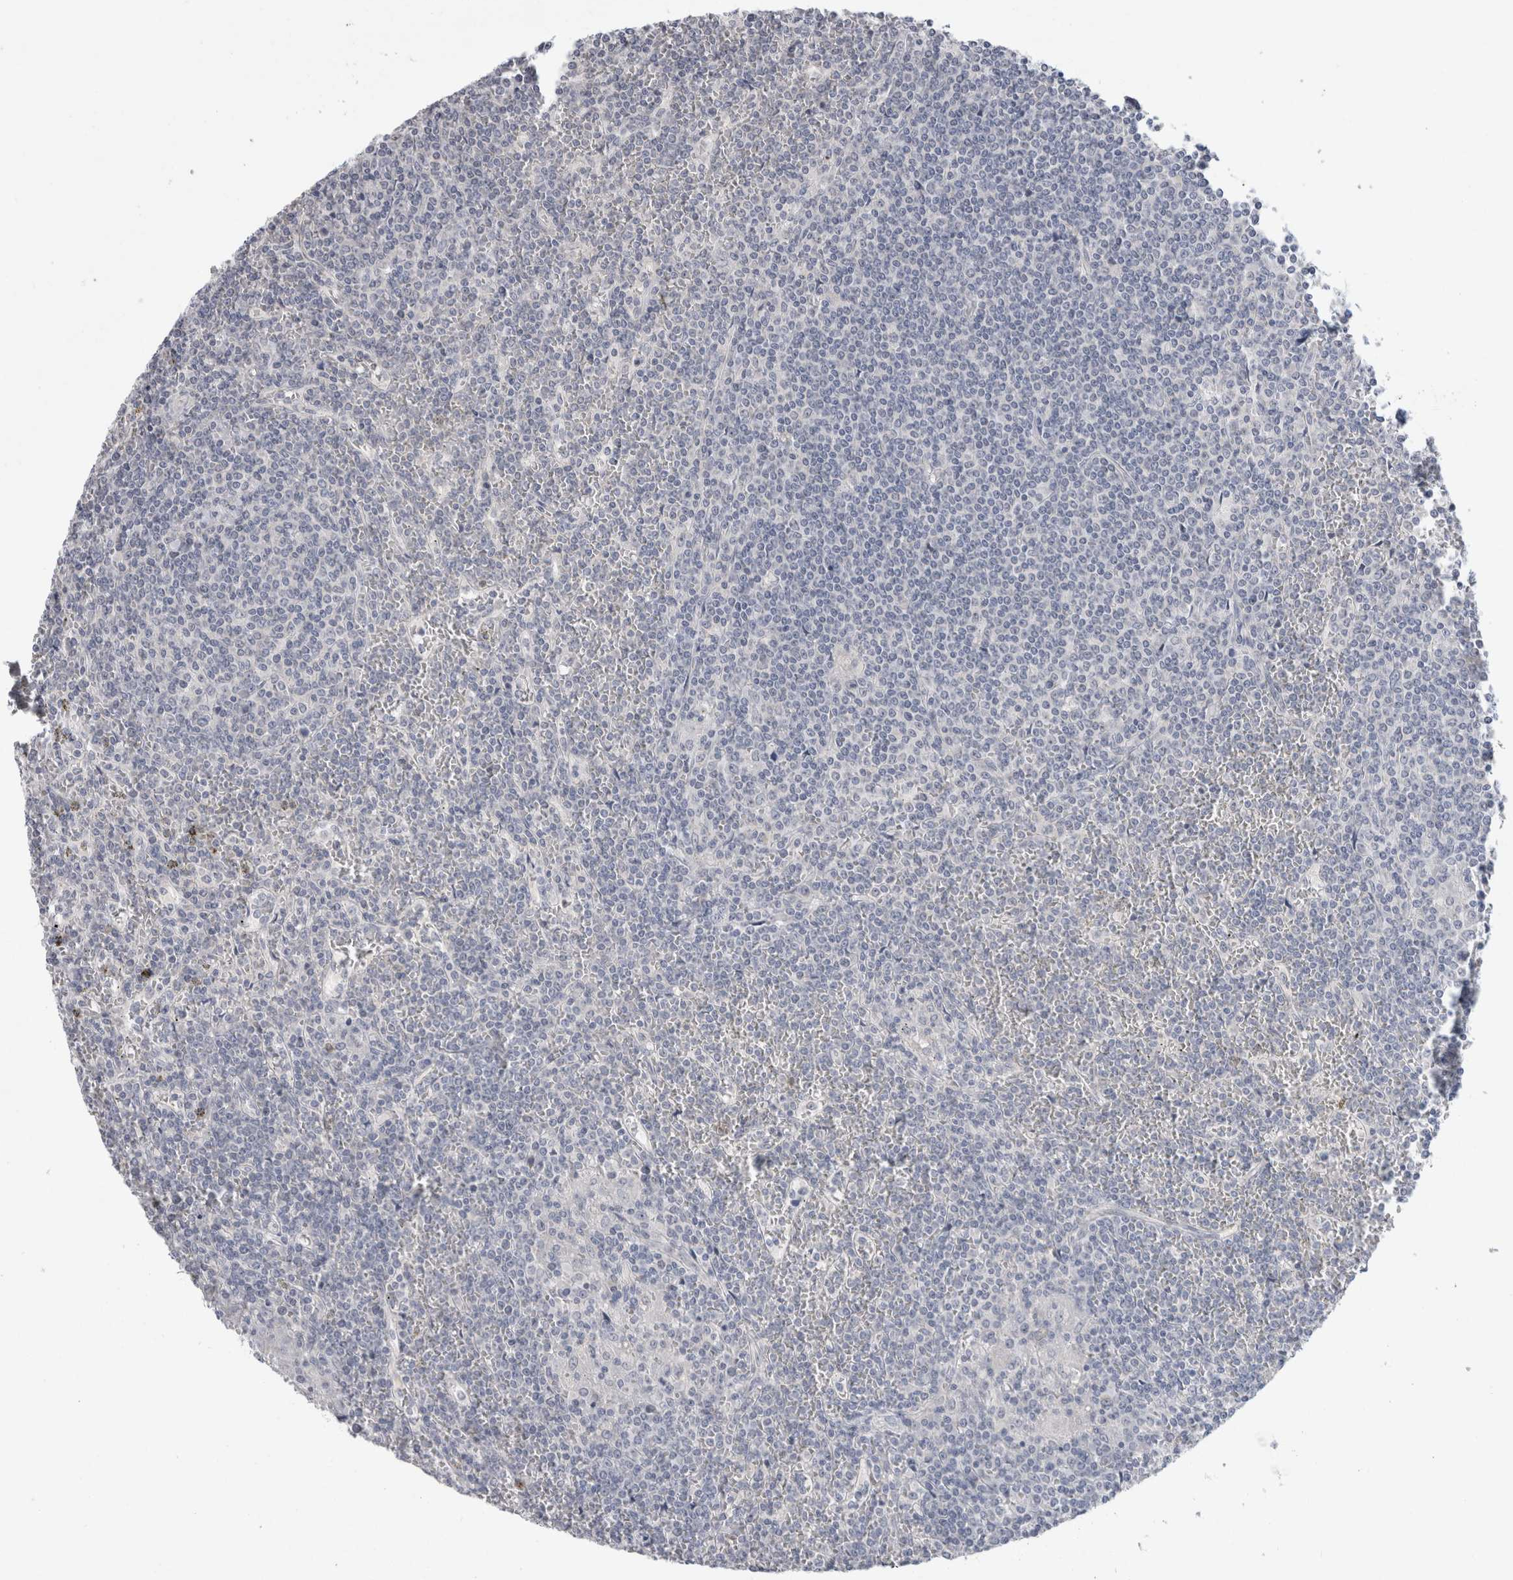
{"staining": {"intensity": "negative", "quantity": "none", "location": "none"}, "tissue": "lymphoma", "cell_type": "Tumor cells", "image_type": "cancer", "snomed": [{"axis": "morphology", "description": "Malignant lymphoma, non-Hodgkin's type, Low grade"}, {"axis": "topography", "description": "Spleen"}], "caption": "An immunohistochemistry histopathology image of lymphoma is shown. There is no staining in tumor cells of lymphoma.", "gene": "TONSL", "patient": {"sex": "female", "age": 19}}